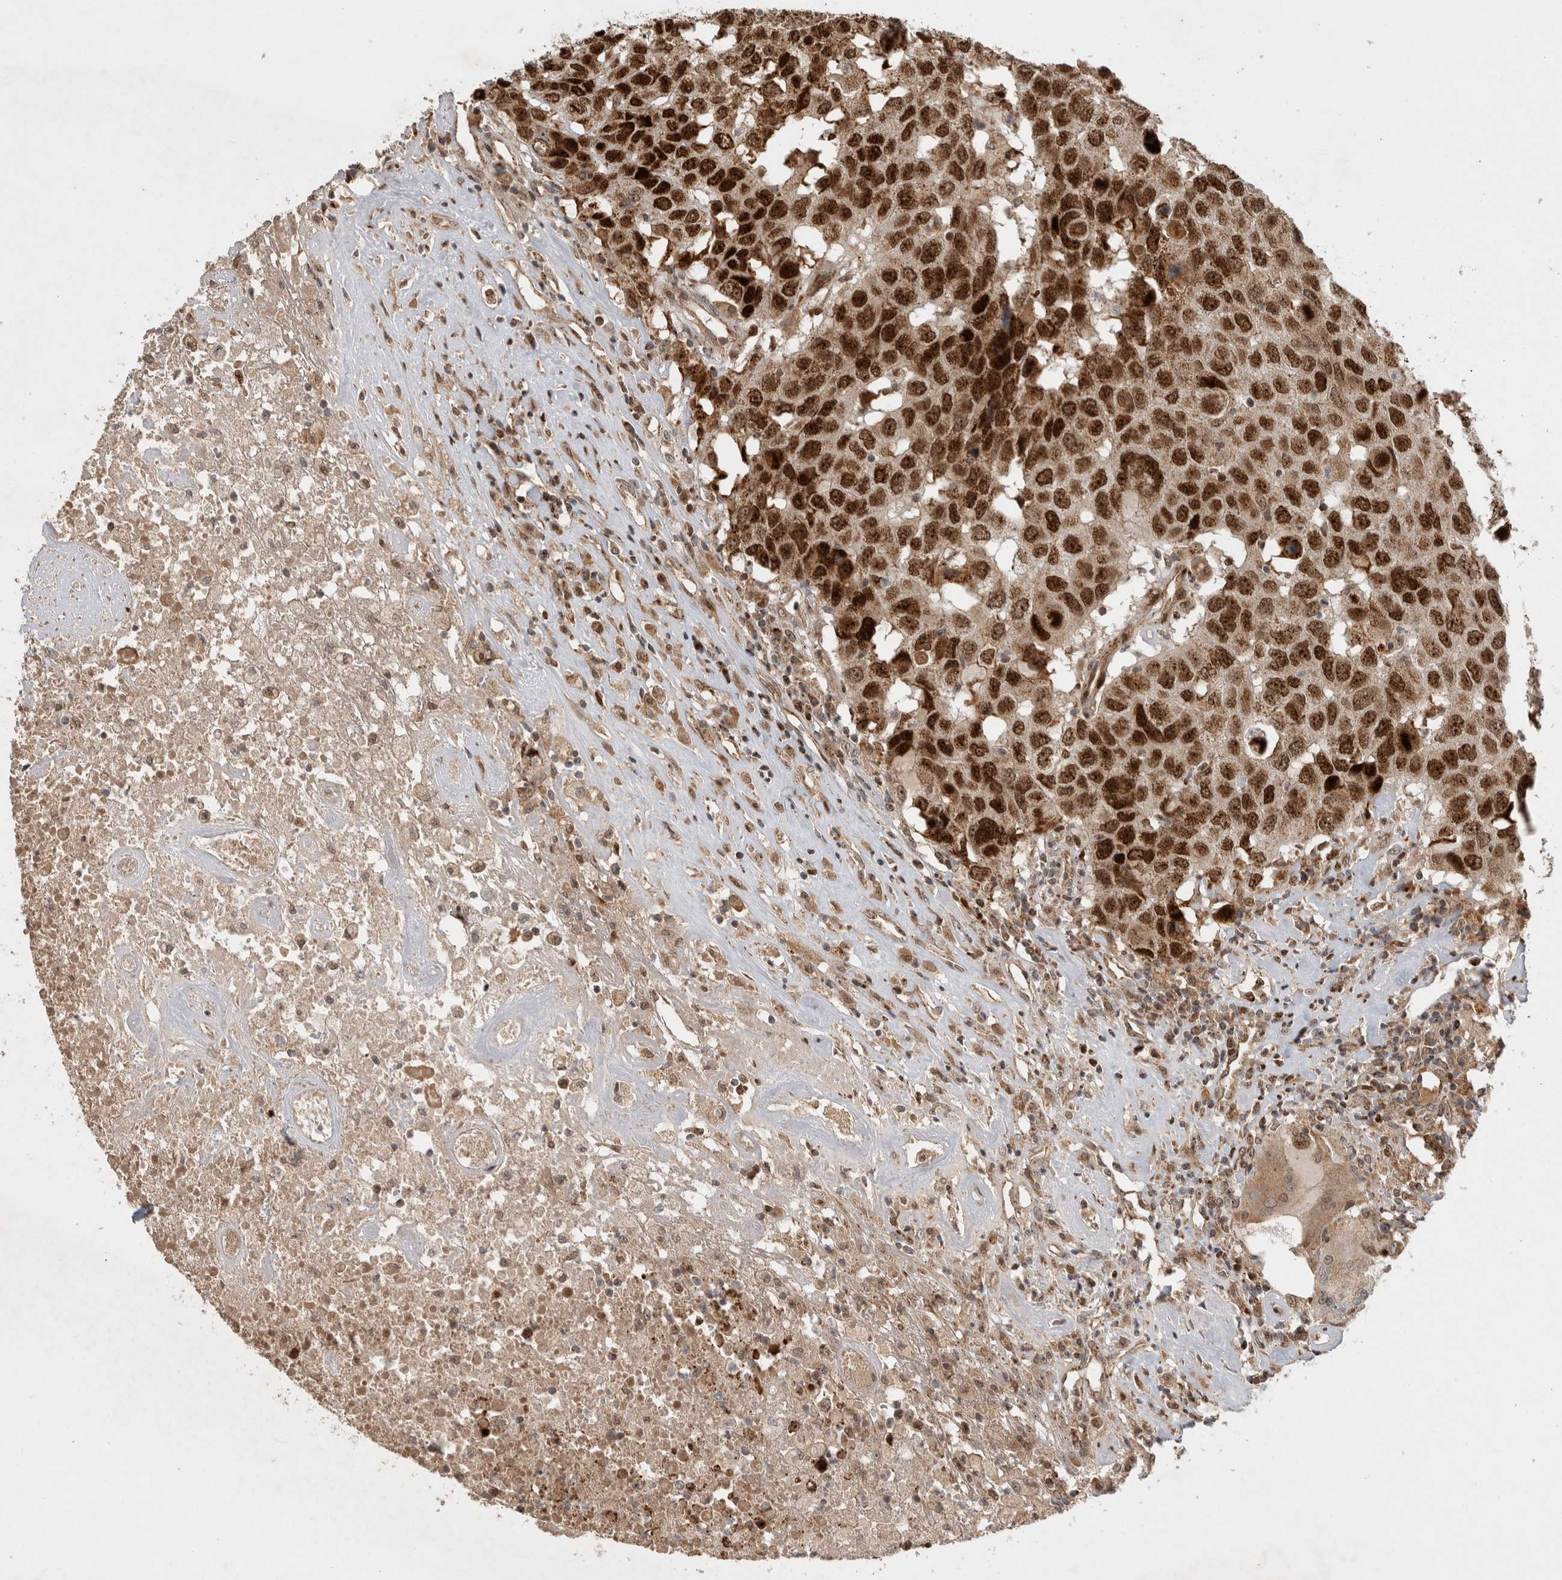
{"staining": {"intensity": "strong", "quantity": ">75%", "location": "cytoplasmic/membranous,nuclear"}, "tissue": "head and neck cancer", "cell_type": "Tumor cells", "image_type": "cancer", "snomed": [{"axis": "morphology", "description": "Squamous cell carcinoma, NOS"}, {"axis": "topography", "description": "Head-Neck"}], "caption": "This photomicrograph reveals IHC staining of squamous cell carcinoma (head and neck), with high strong cytoplasmic/membranous and nuclear expression in about >75% of tumor cells.", "gene": "INSRR", "patient": {"sex": "male", "age": 66}}